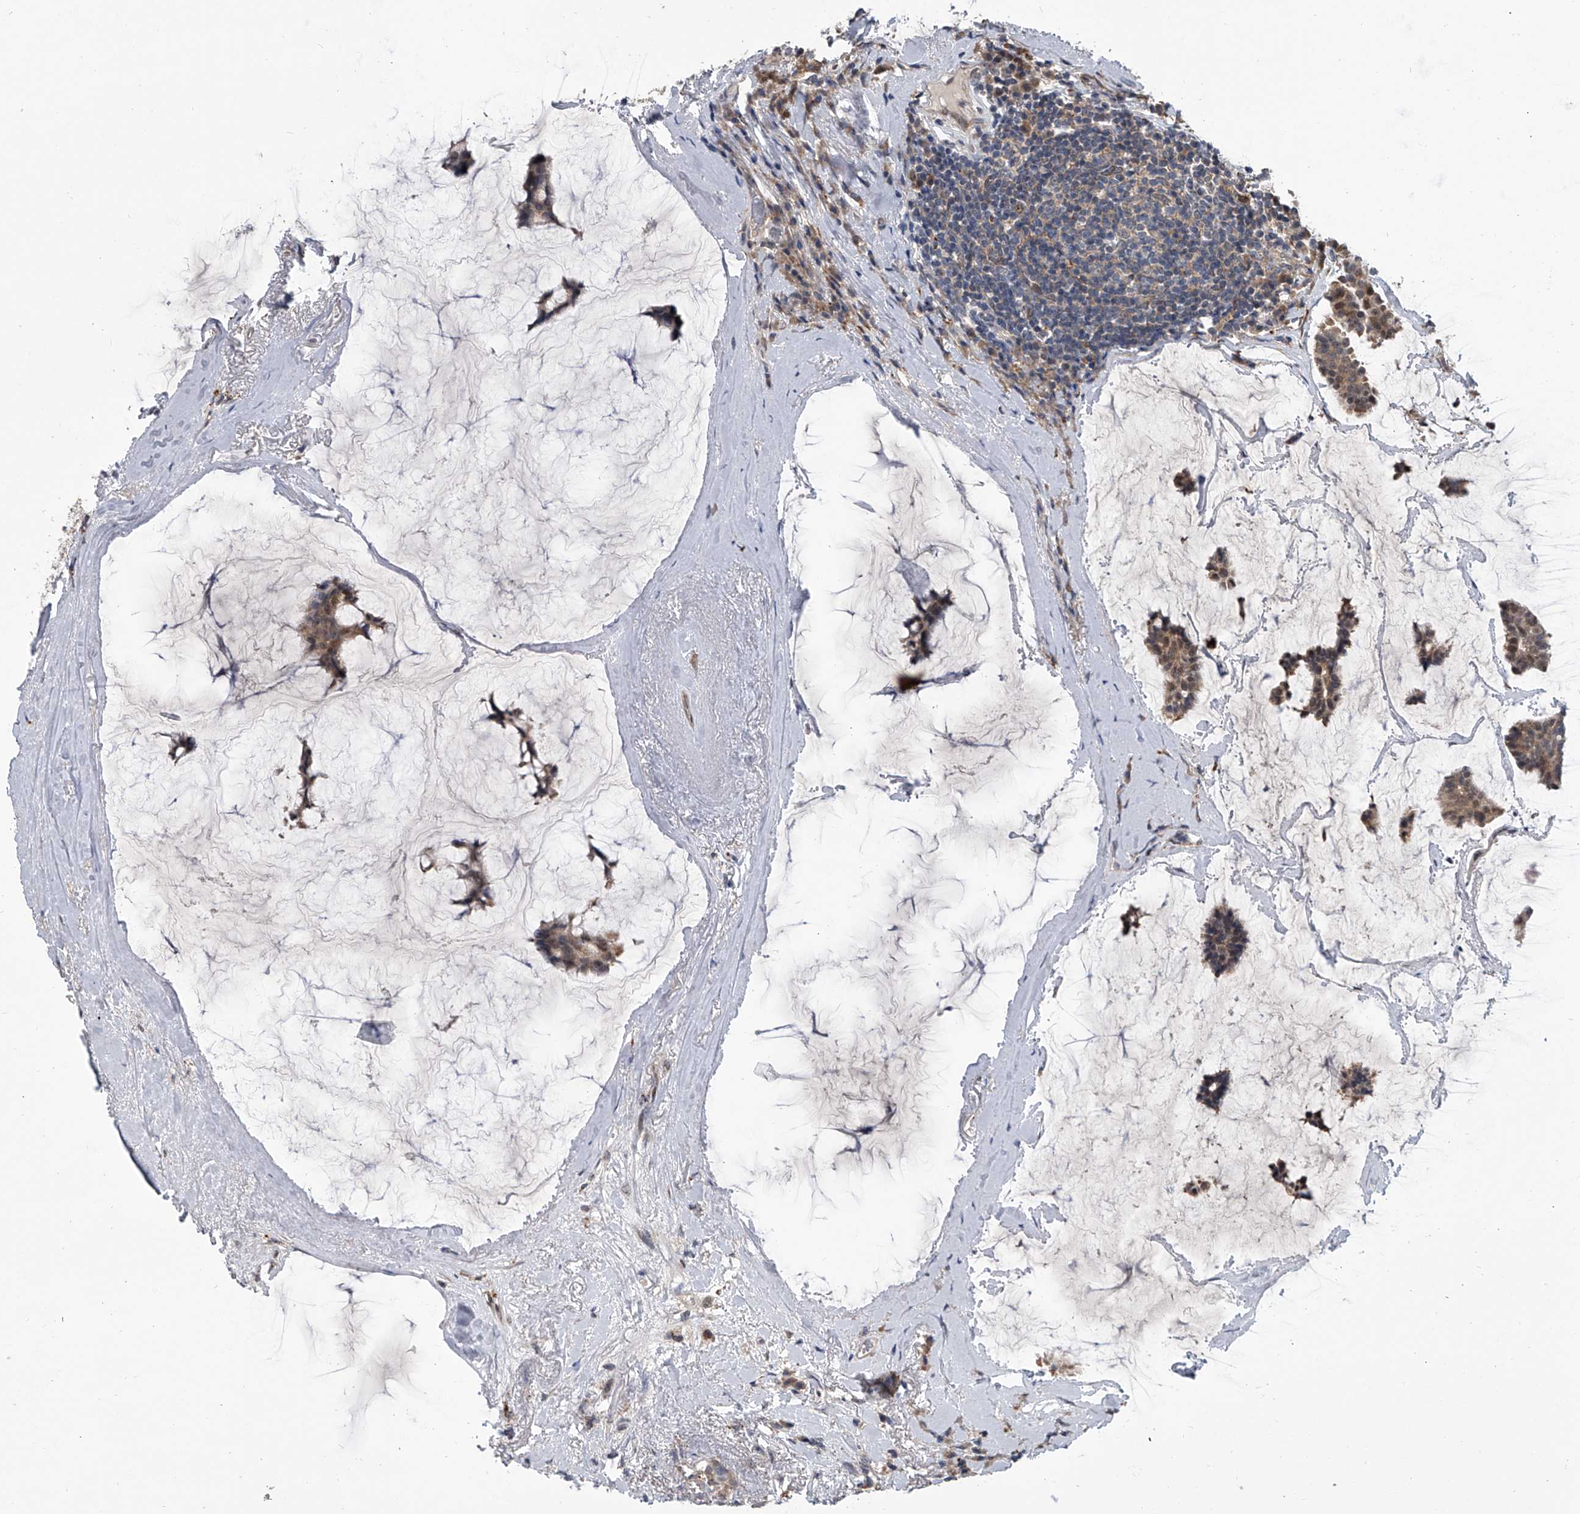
{"staining": {"intensity": "moderate", "quantity": ">75%", "location": "cytoplasmic/membranous"}, "tissue": "breast cancer", "cell_type": "Tumor cells", "image_type": "cancer", "snomed": [{"axis": "morphology", "description": "Duct carcinoma"}, {"axis": "topography", "description": "Breast"}], "caption": "Immunohistochemical staining of breast cancer (invasive ductal carcinoma) reveals medium levels of moderate cytoplasmic/membranous expression in approximately >75% of tumor cells.", "gene": "GEMIN8", "patient": {"sex": "female", "age": 93}}